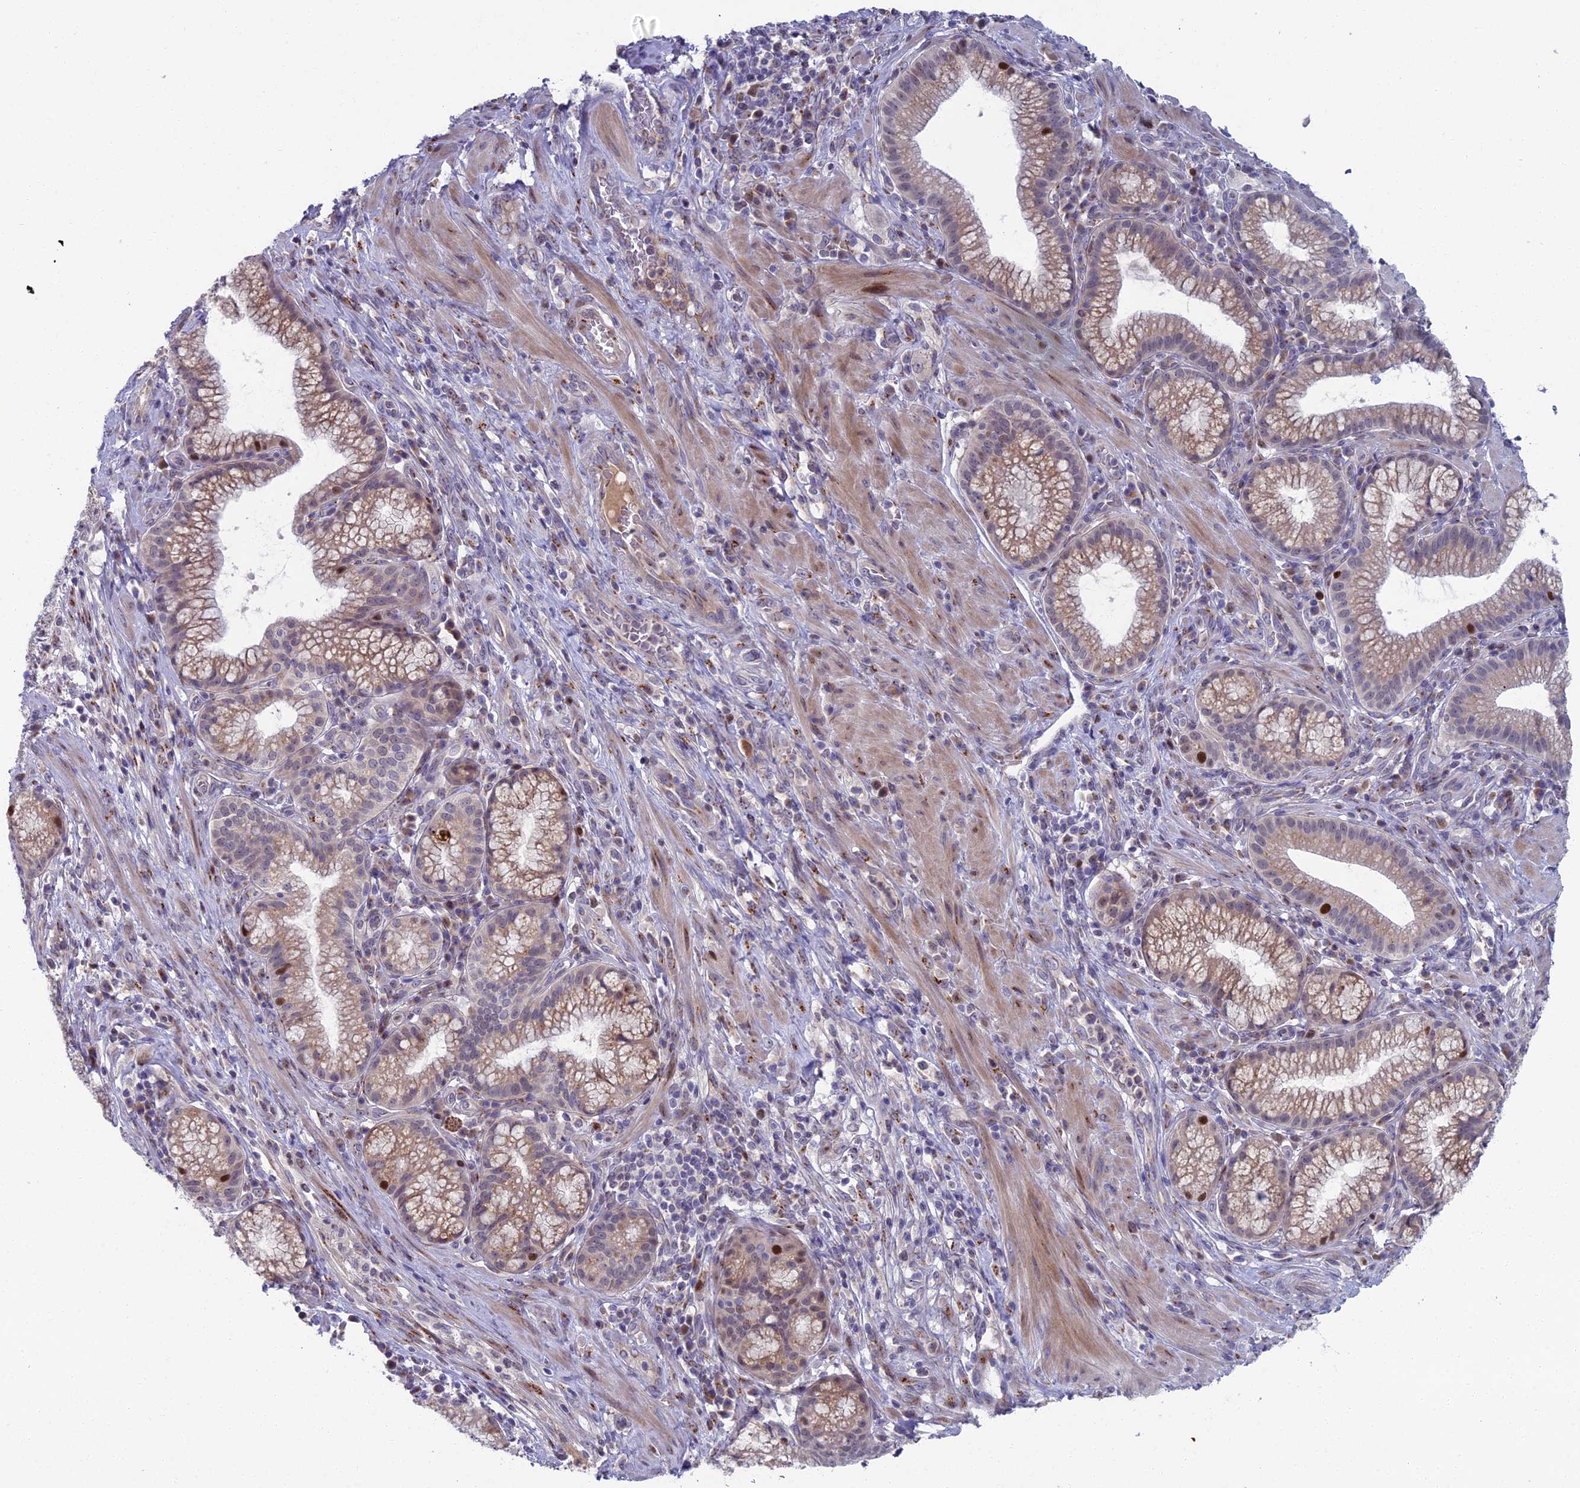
{"staining": {"intensity": "weak", "quantity": "25%-75%", "location": "cytoplasmic/membranous"}, "tissue": "pancreatic cancer", "cell_type": "Tumor cells", "image_type": "cancer", "snomed": [{"axis": "morphology", "description": "Adenocarcinoma, NOS"}, {"axis": "topography", "description": "Pancreas"}], "caption": "Brown immunohistochemical staining in human pancreatic cancer (adenocarcinoma) exhibits weak cytoplasmic/membranous expression in about 25%-75% of tumor cells.", "gene": "LIG1", "patient": {"sex": "male", "age": 72}}